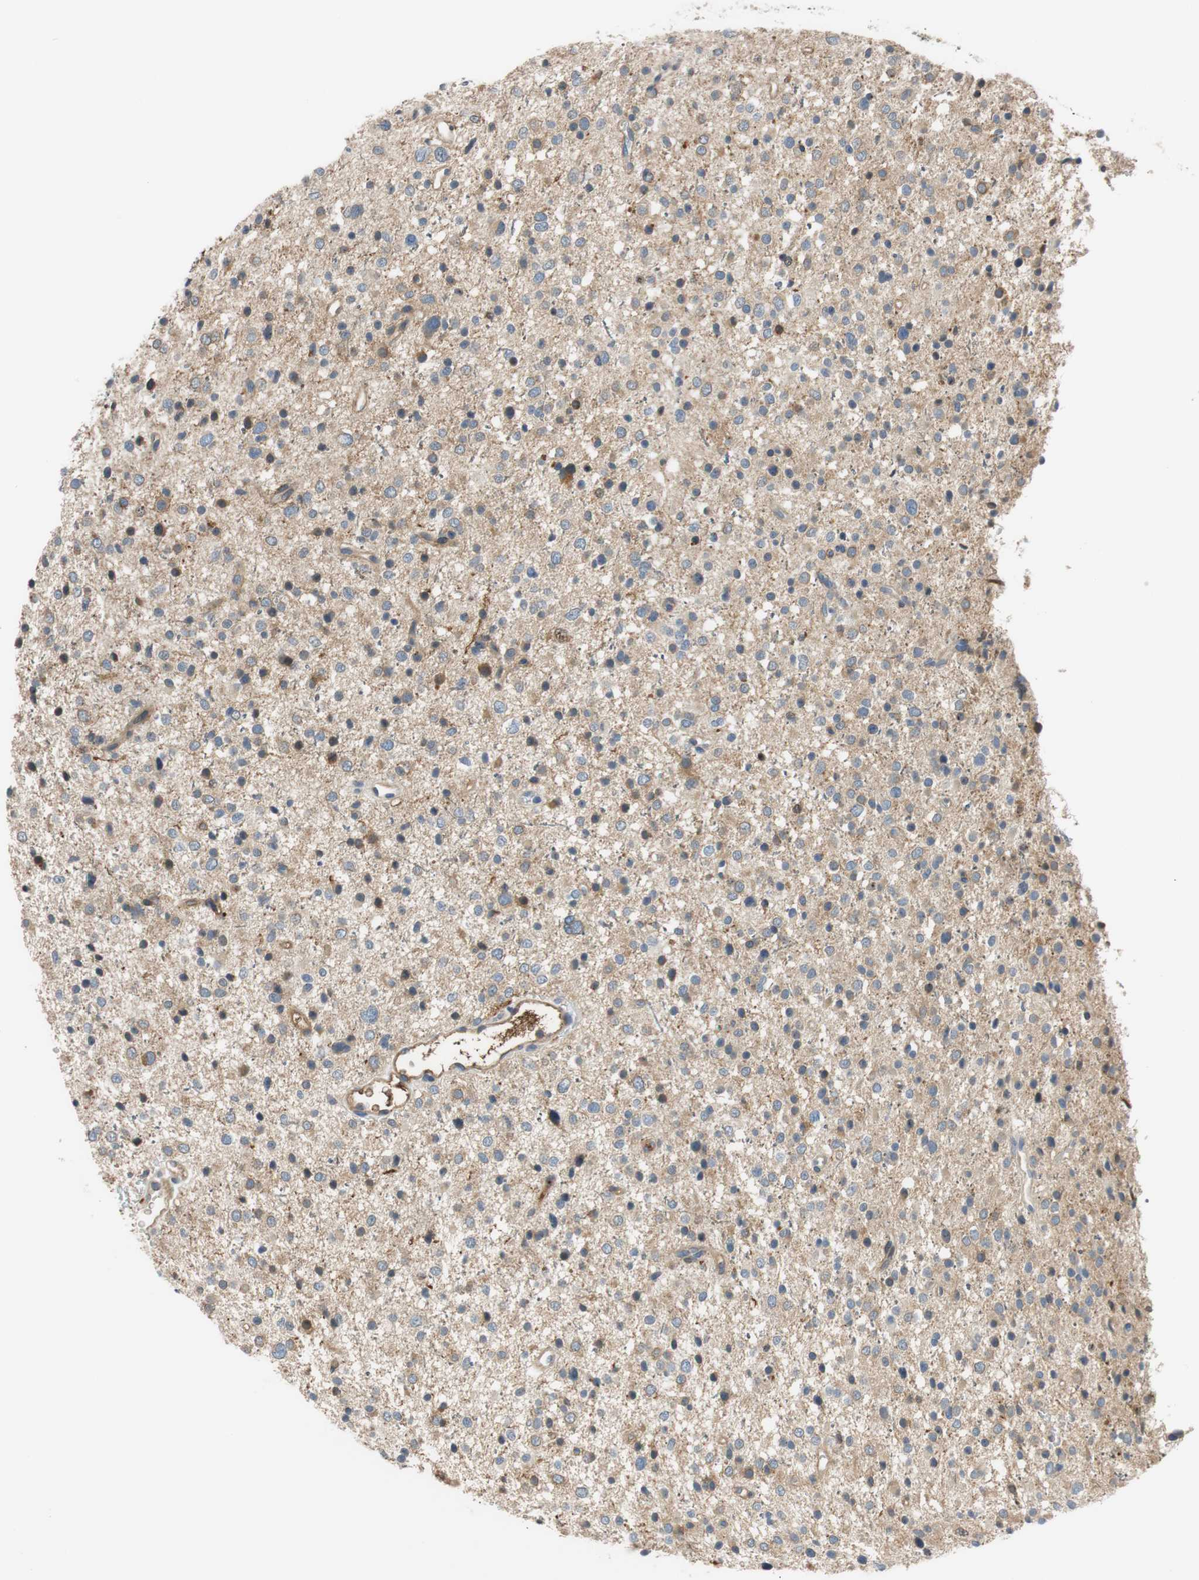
{"staining": {"intensity": "negative", "quantity": "none", "location": "none"}, "tissue": "glioma", "cell_type": "Tumor cells", "image_type": "cancer", "snomed": [{"axis": "morphology", "description": "Glioma, malignant, Low grade"}, {"axis": "topography", "description": "Brain"}], "caption": "Tumor cells are negative for protein expression in human glioma.", "gene": "C4A", "patient": {"sex": "female", "age": 37}}